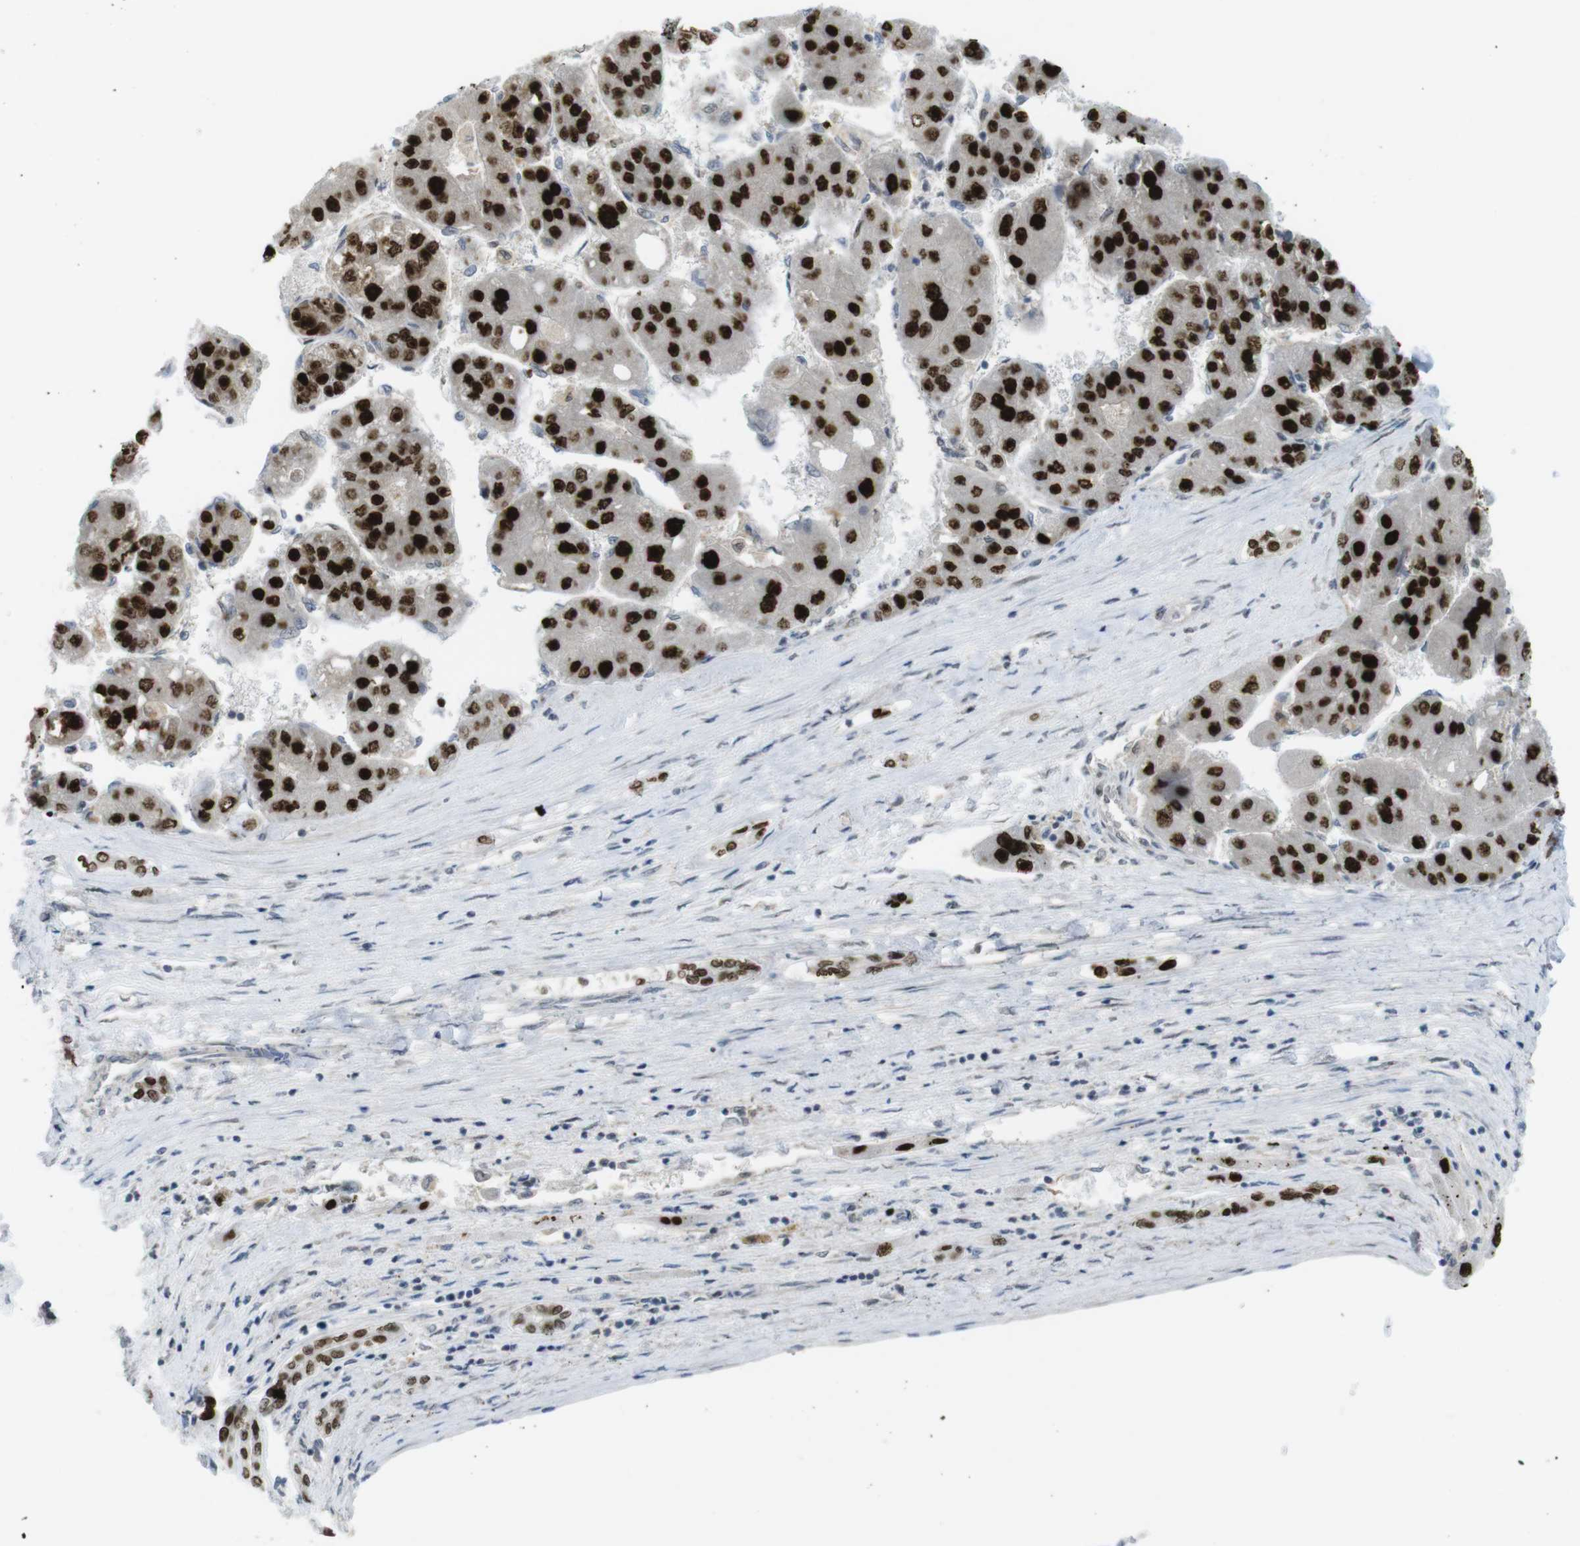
{"staining": {"intensity": "strong", "quantity": ">75%", "location": "nuclear"}, "tissue": "liver cancer", "cell_type": "Tumor cells", "image_type": "cancer", "snomed": [{"axis": "morphology", "description": "Carcinoma, Hepatocellular, NOS"}, {"axis": "topography", "description": "Liver"}], "caption": "DAB immunohistochemical staining of hepatocellular carcinoma (liver) displays strong nuclear protein staining in about >75% of tumor cells.", "gene": "RCC1", "patient": {"sex": "female", "age": 61}}